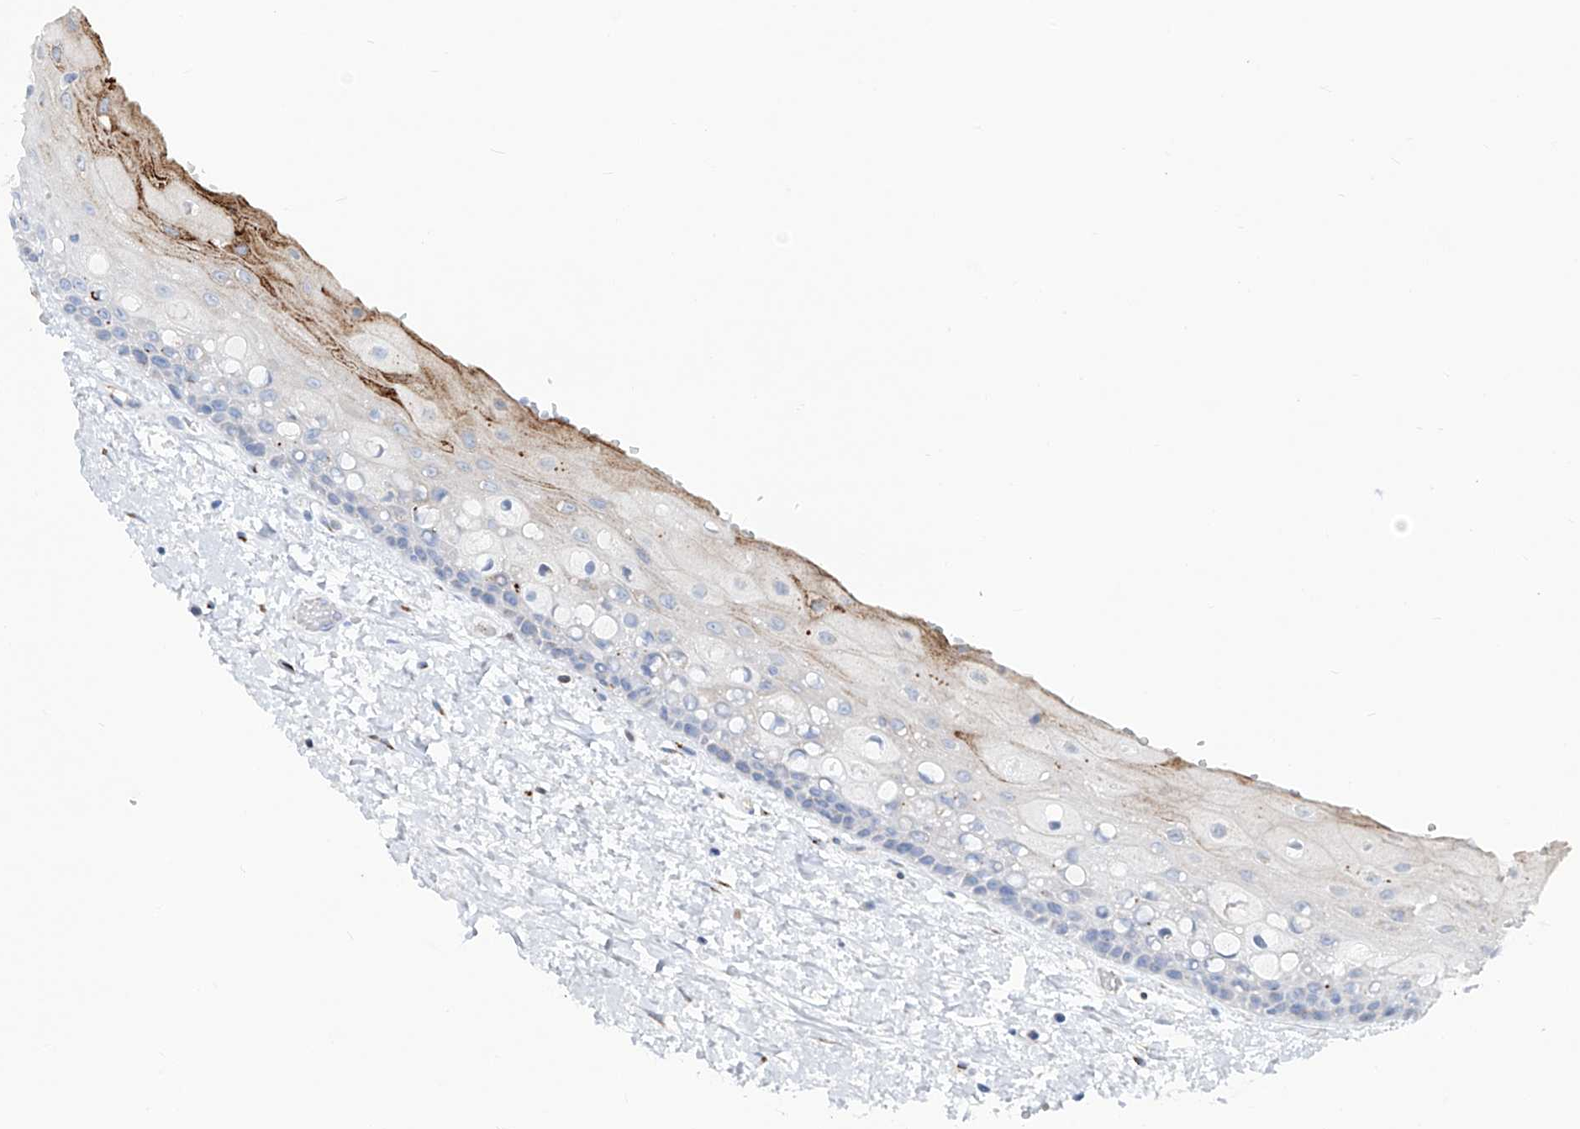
{"staining": {"intensity": "strong", "quantity": "<25%", "location": "cytoplasmic/membranous"}, "tissue": "oral mucosa", "cell_type": "Squamous epithelial cells", "image_type": "normal", "snomed": [{"axis": "morphology", "description": "Normal tissue, NOS"}, {"axis": "topography", "description": "Oral tissue"}], "caption": "Oral mucosa stained with DAB immunohistochemistry (IHC) demonstrates medium levels of strong cytoplasmic/membranous expression in about <25% of squamous epithelial cells. Using DAB (brown) and hematoxylin (blue) stains, captured at high magnification using brightfield microscopy.", "gene": "CDH5", "patient": {"sex": "female", "age": 76}}